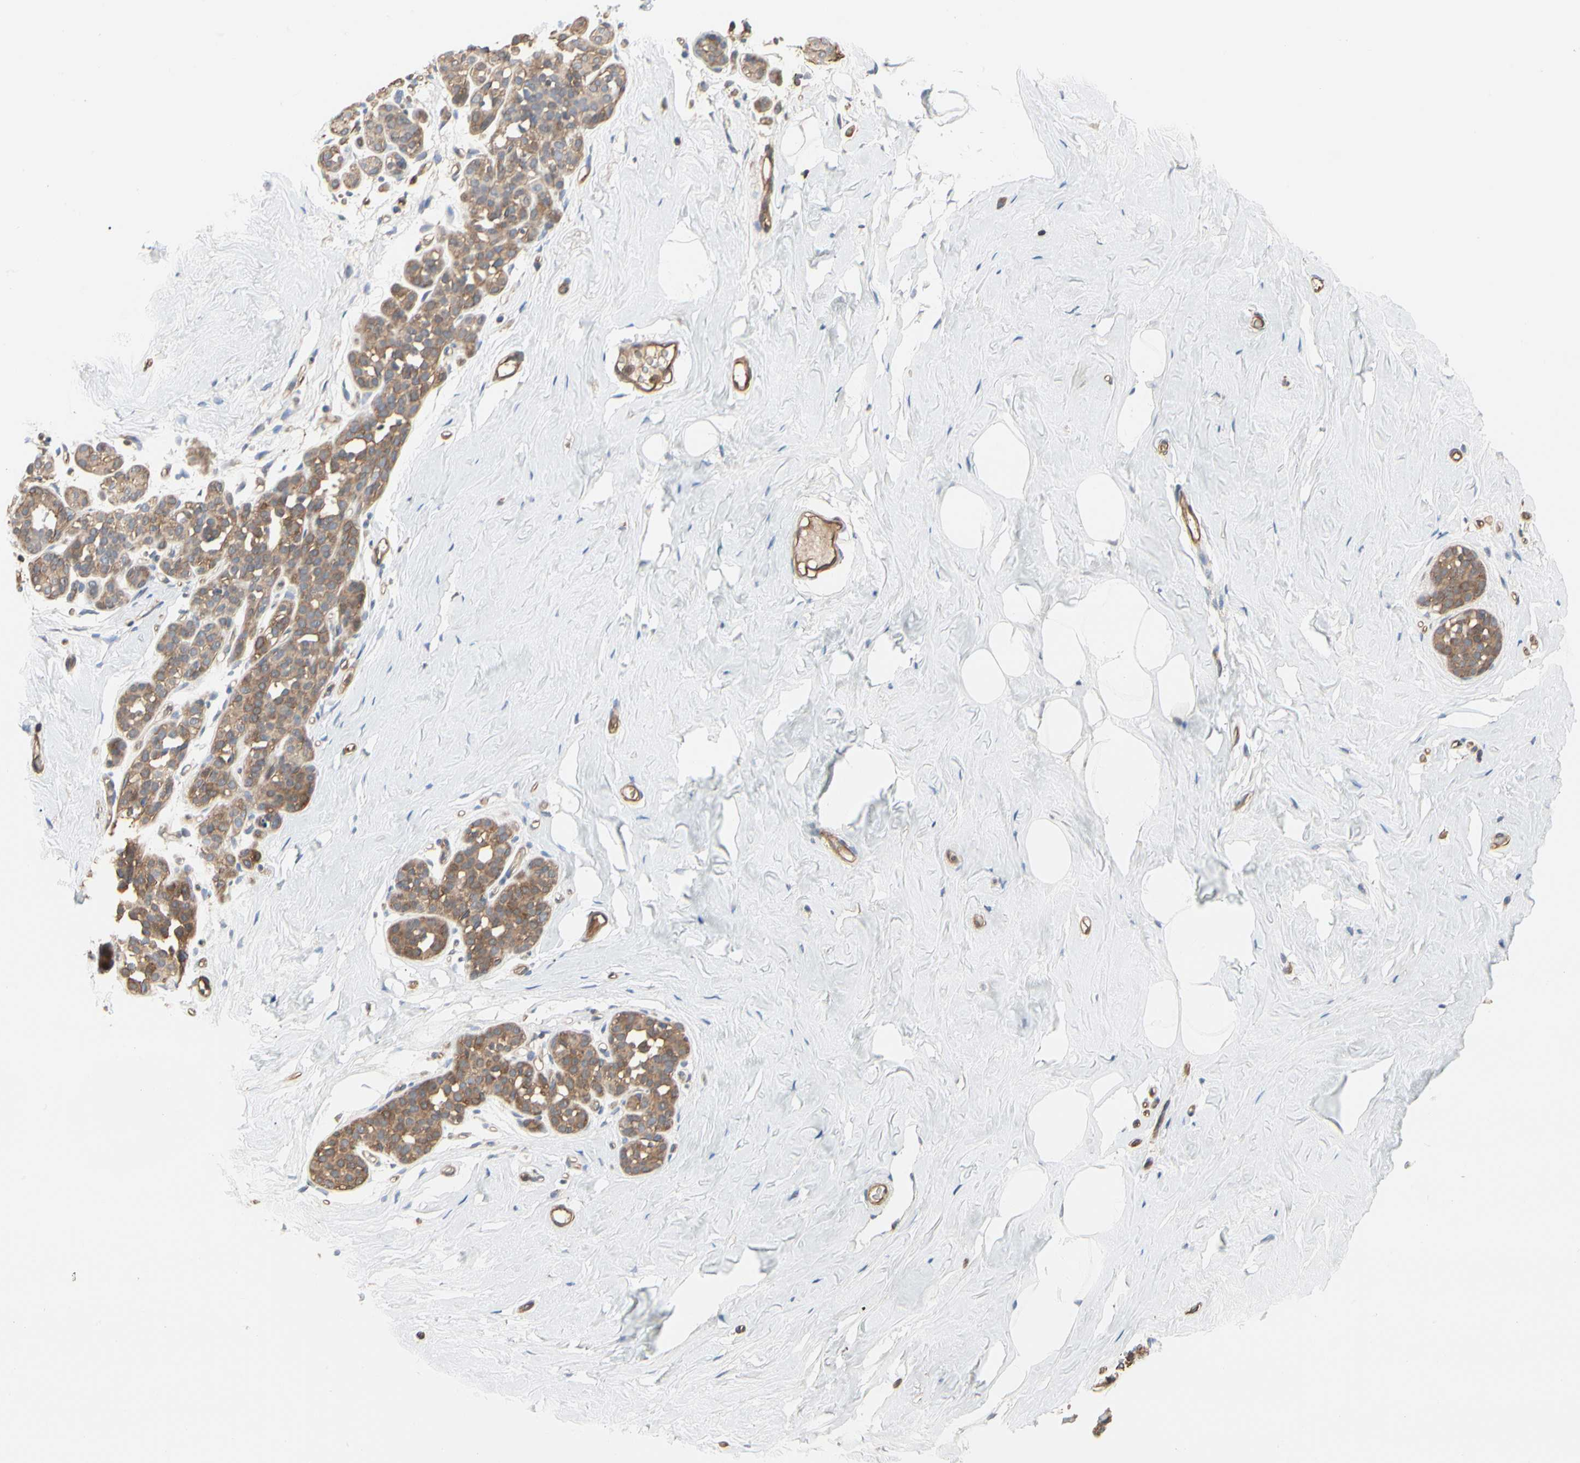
{"staining": {"intensity": "negative", "quantity": "none", "location": "none"}, "tissue": "breast", "cell_type": "Adipocytes", "image_type": "normal", "snomed": [{"axis": "morphology", "description": "Normal tissue, NOS"}, {"axis": "topography", "description": "Breast"}], "caption": "Adipocytes show no significant staining in unremarkable breast. (IHC, brightfield microscopy, high magnification).", "gene": "PDZK1", "patient": {"sex": "female", "age": 75}}